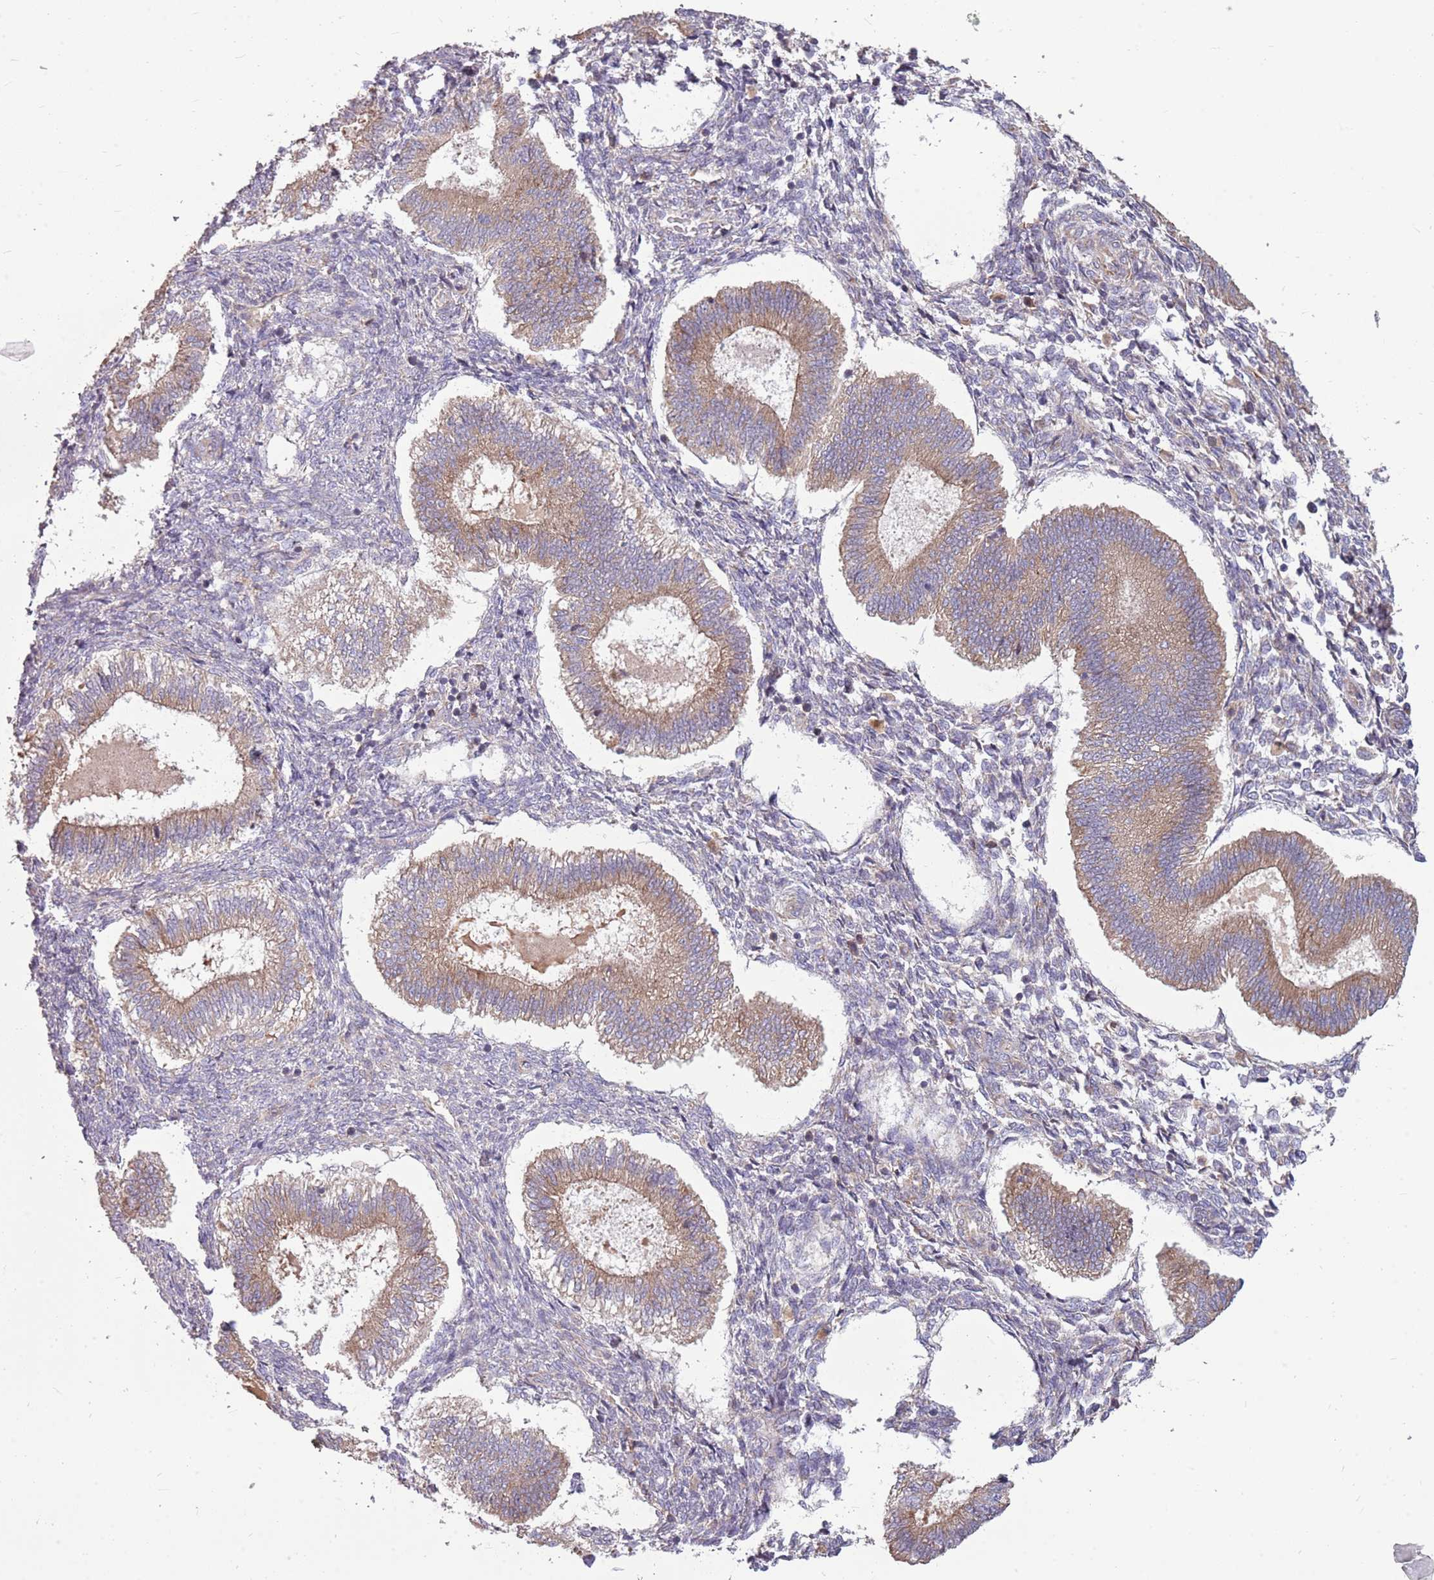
{"staining": {"intensity": "moderate", "quantity": "<25%", "location": "cytoplasmic/membranous"}, "tissue": "endometrium", "cell_type": "Cells in endometrial stroma", "image_type": "normal", "snomed": [{"axis": "morphology", "description": "Normal tissue, NOS"}, {"axis": "topography", "description": "Endometrium"}], "caption": "DAB (3,3'-diaminobenzidine) immunohistochemical staining of normal endometrium reveals moderate cytoplasmic/membranous protein positivity in approximately <25% of cells in endometrial stroma. (Stains: DAB in brown, nuclei in blue, Microscopy: brightfield microscopy at high magnification).", "gene": "PPP1R27", "patient": {"sex": "female", "age": 25}}